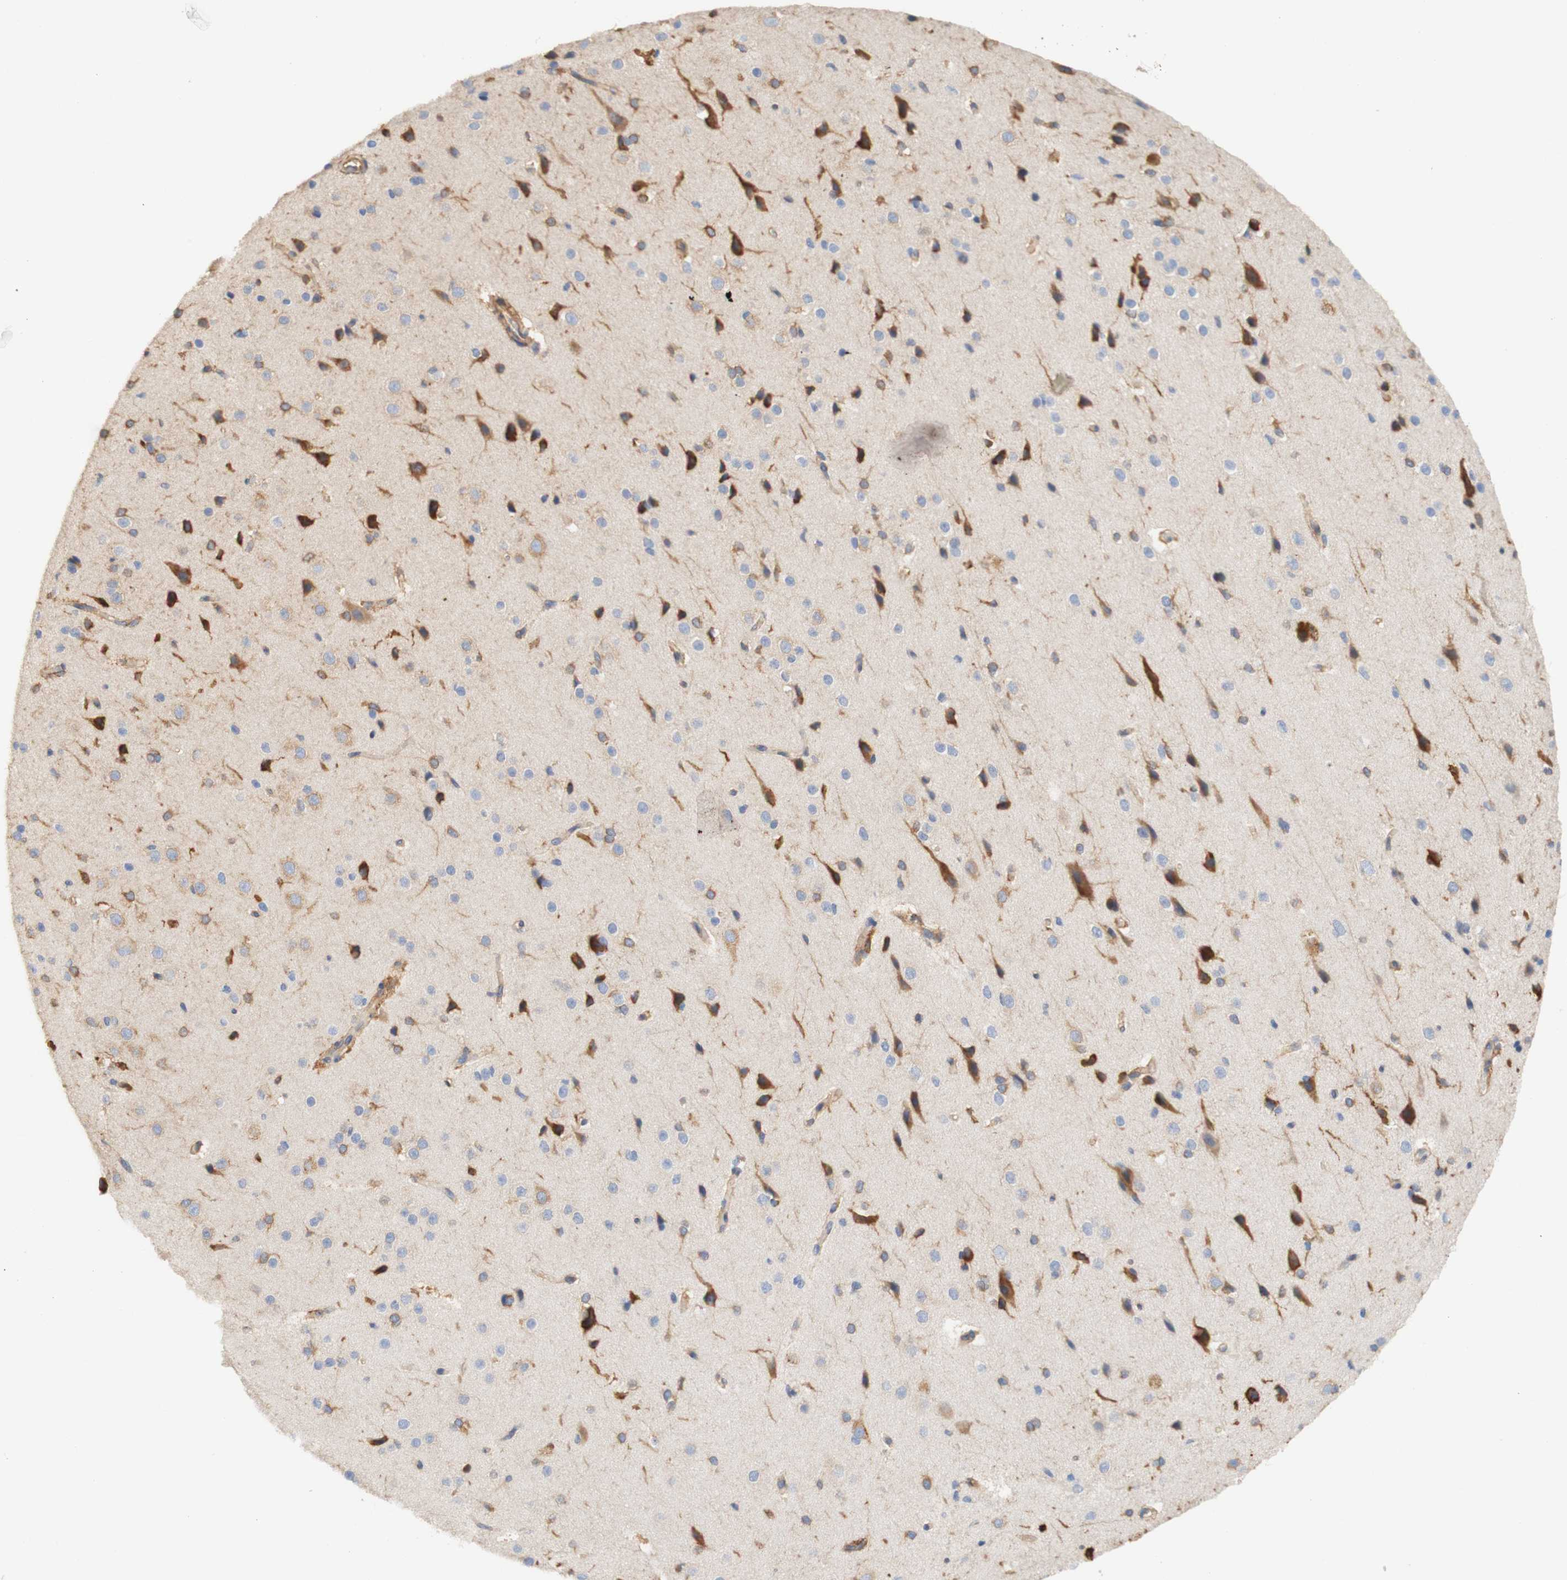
{"staining": {"intensity": "weak", "quantity": ">75%", "location": "cytoplasmic/membranous"}, "tissue": "cerebral cortex", "cell_type": "Endothelial cells", "image_type": "normal", "snomed": [{"axis": "morphology", "description": "Normal tissue, NOS"}, {"axis": "morphology", "description": "Developmental malformation"}, {"axis": "topography", "description": "Cerebral cortex"}], "caption": "Immunohistochemistry (IHC) of normal cerebral cortex exhibits low levels of weak cytoplasmic/membranous expression in approximately >75% of endothelial cells.", "gene": "EIF2AK4", "patient": {"sex": "female", "age": 30}}